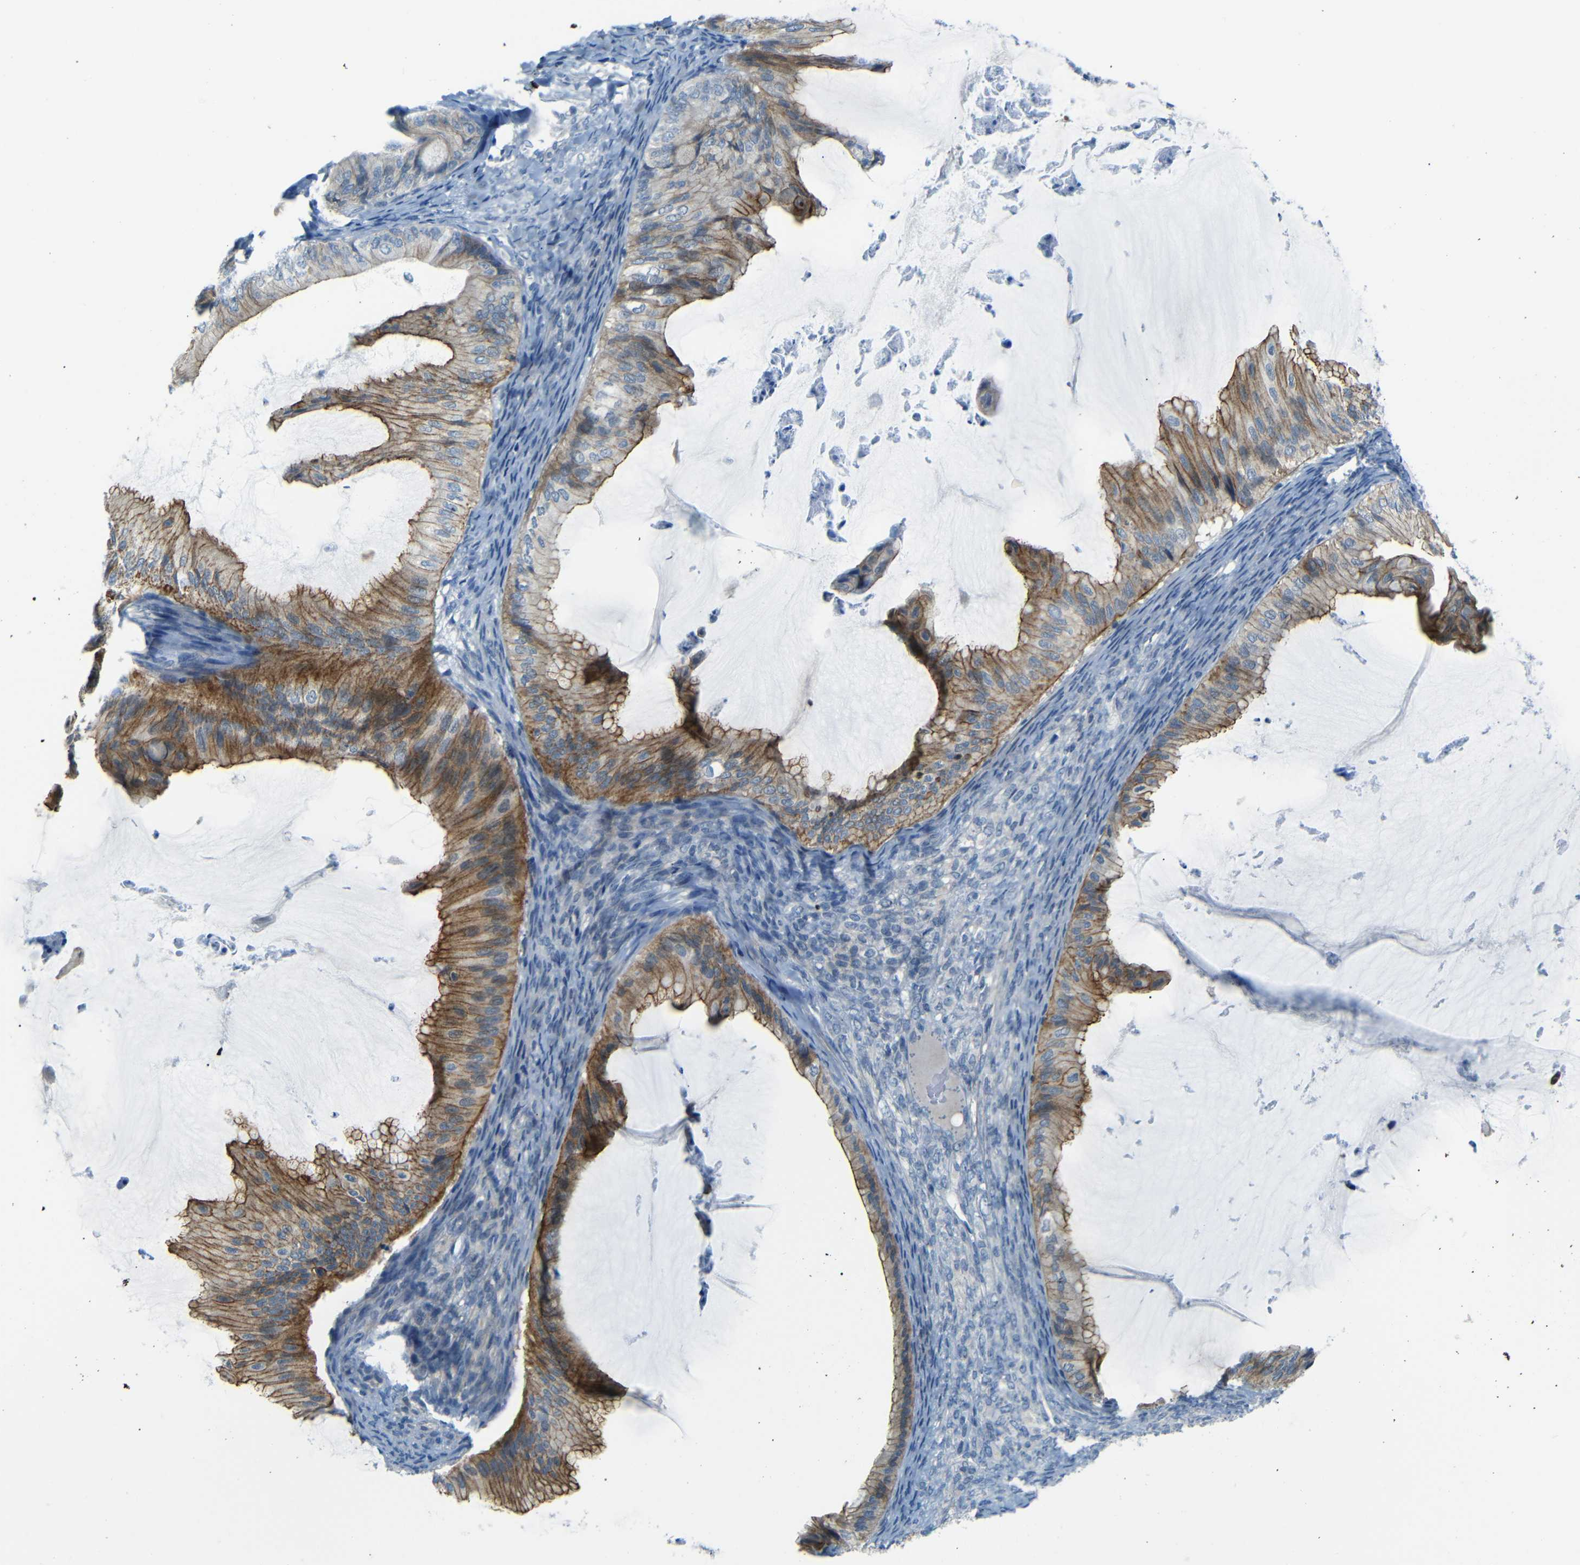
{"staining": {"intensity": "moderate", "quantity": ">75%", "location": "cytoplasmic/membranous"}, "tissue": "ovarian cancer", "cell_type": "Tumor cells", "image_type": "cancer", "snomed": [{"axis": "morphology", "description": "Cystadenocarcinoma, mucinous, NOS"}, {"axis": "topography", "description": "Ovary"}], "caption": "Human ovarian mucinous cystadenocarcinoma stained for a protein (brown) shows moderate cytoplasmic/membranous positive staining in about >75% of tumor cells.", "gene": "ANK3", "patient": {"sex": "female", "age": 61}}